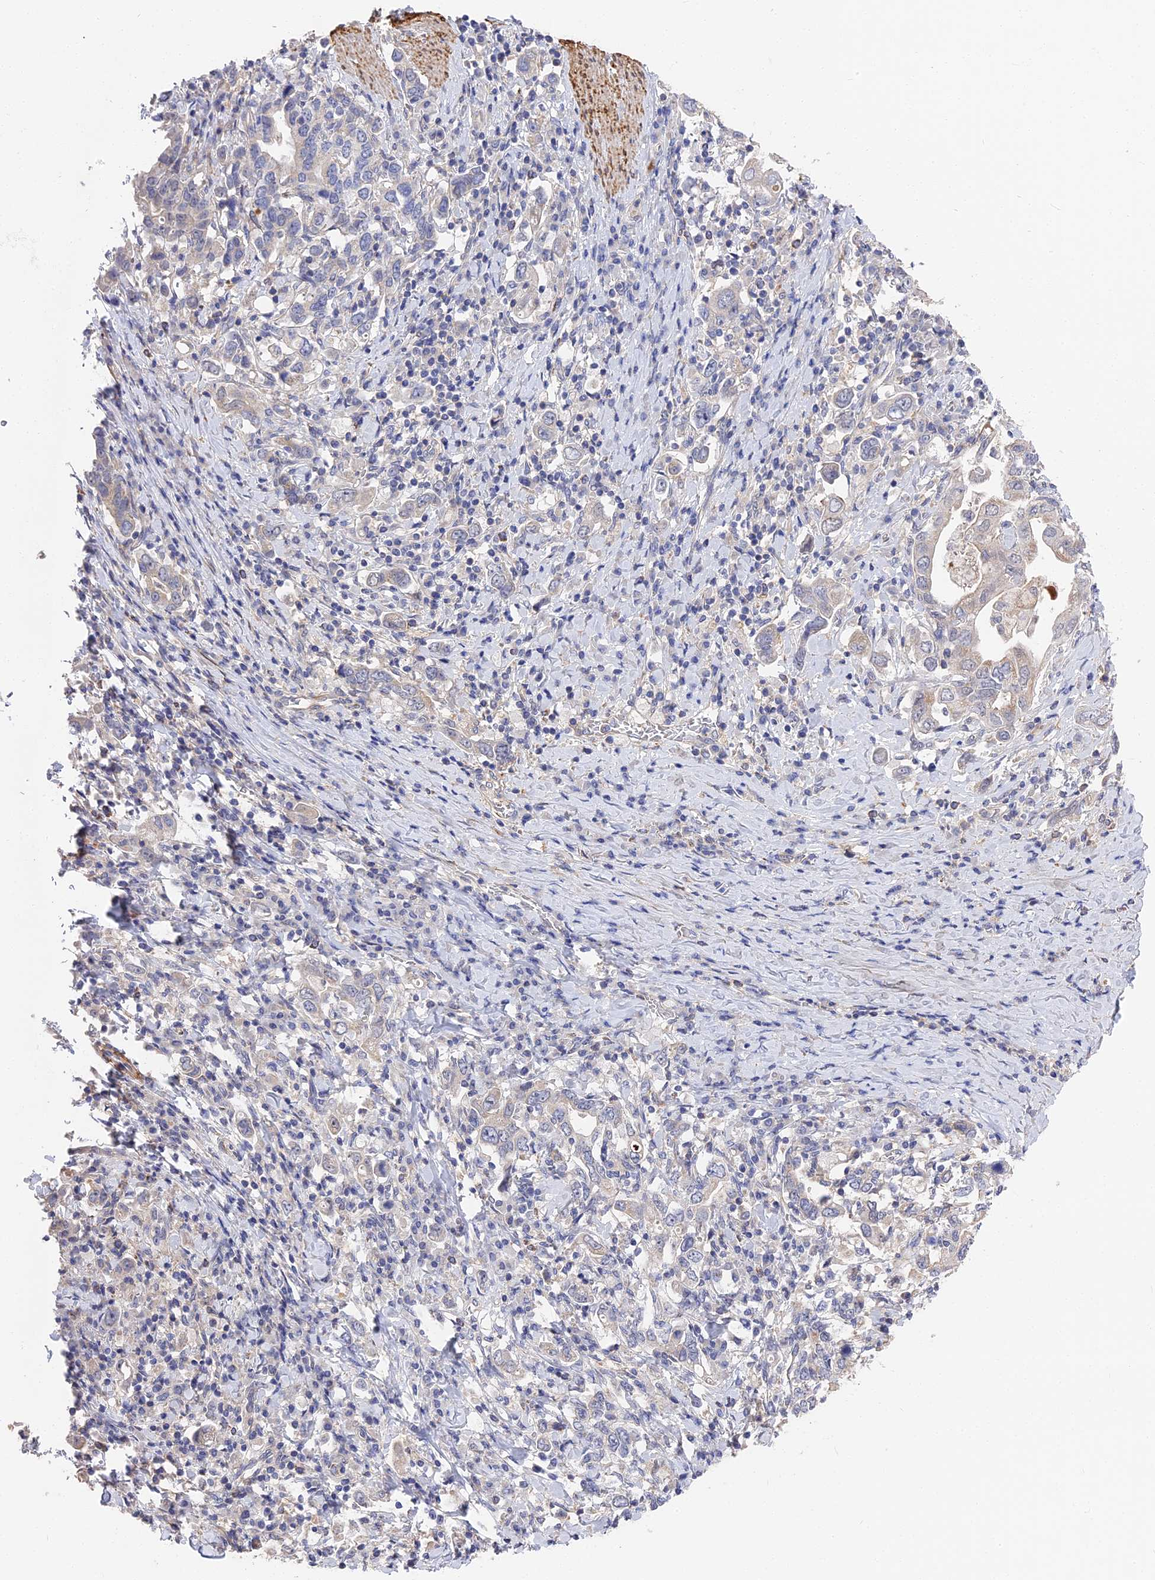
{"staining": {"intensity": "negative", "quantity": "none", "location": "none"}, "tissue": "stomach cancer", "cell_type": "Tumor cells", "image_type": "cancer", "snomed": [{"axis": "morphology", "description": "Adenocarcinoma, NOS"}, {"axis": "topography", "description": "Stomach, upper"}, {"axis": "topography", "description": "Stomach"}], "caption": "The histopathology image shows no staining of tumor cells in adenocarcinoma (stomach).", "gene": "CCDC113", "patient": {"sex": "male", "age": 62}}